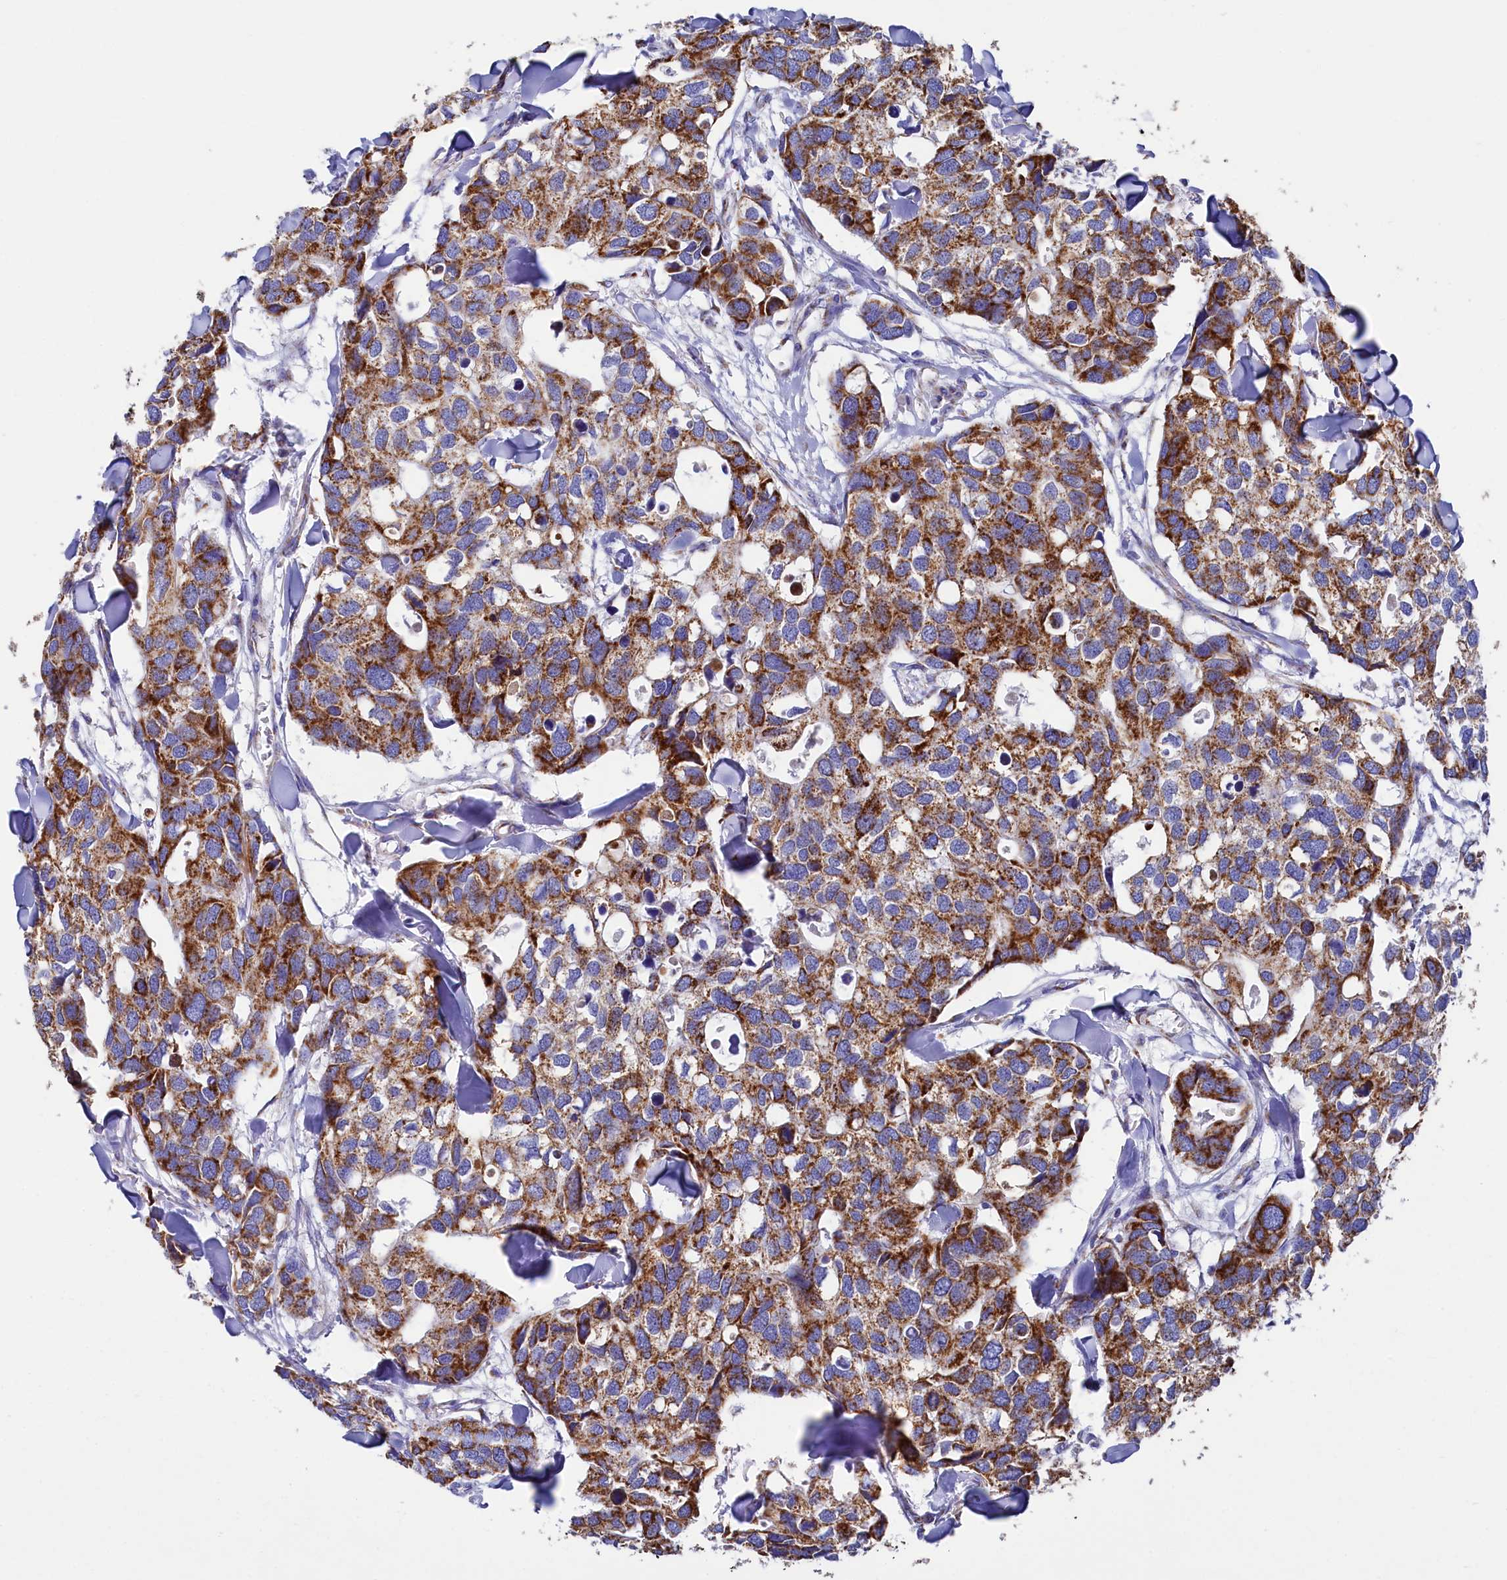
{"staining": {"intensity": "moderate", "quantity": ">75%", "location": "cytoplasmic/membranous"}, "tissue": "breast cancer", "cell_type": "Tumor cells", "image_type": "cancer", "snomed": [{"axis": "morphology", "description": "Duct carcinoma"}, {"axis": "topography", "description": "Breast"}], "caption": "High-magnification brightfield microscopy of invasive ductal carcinoma (breast) stained with DAB (brown) and counterstained with hematoxylin (blue). tumor cells exhibit moderate cytoplasmic/membranous staining is seen in about>75% of cells. (DAB = brown stain, brightfield microscopy at high magnification).", "gene": "MMAB", "patient": {"sex": "female", "age": 83}}